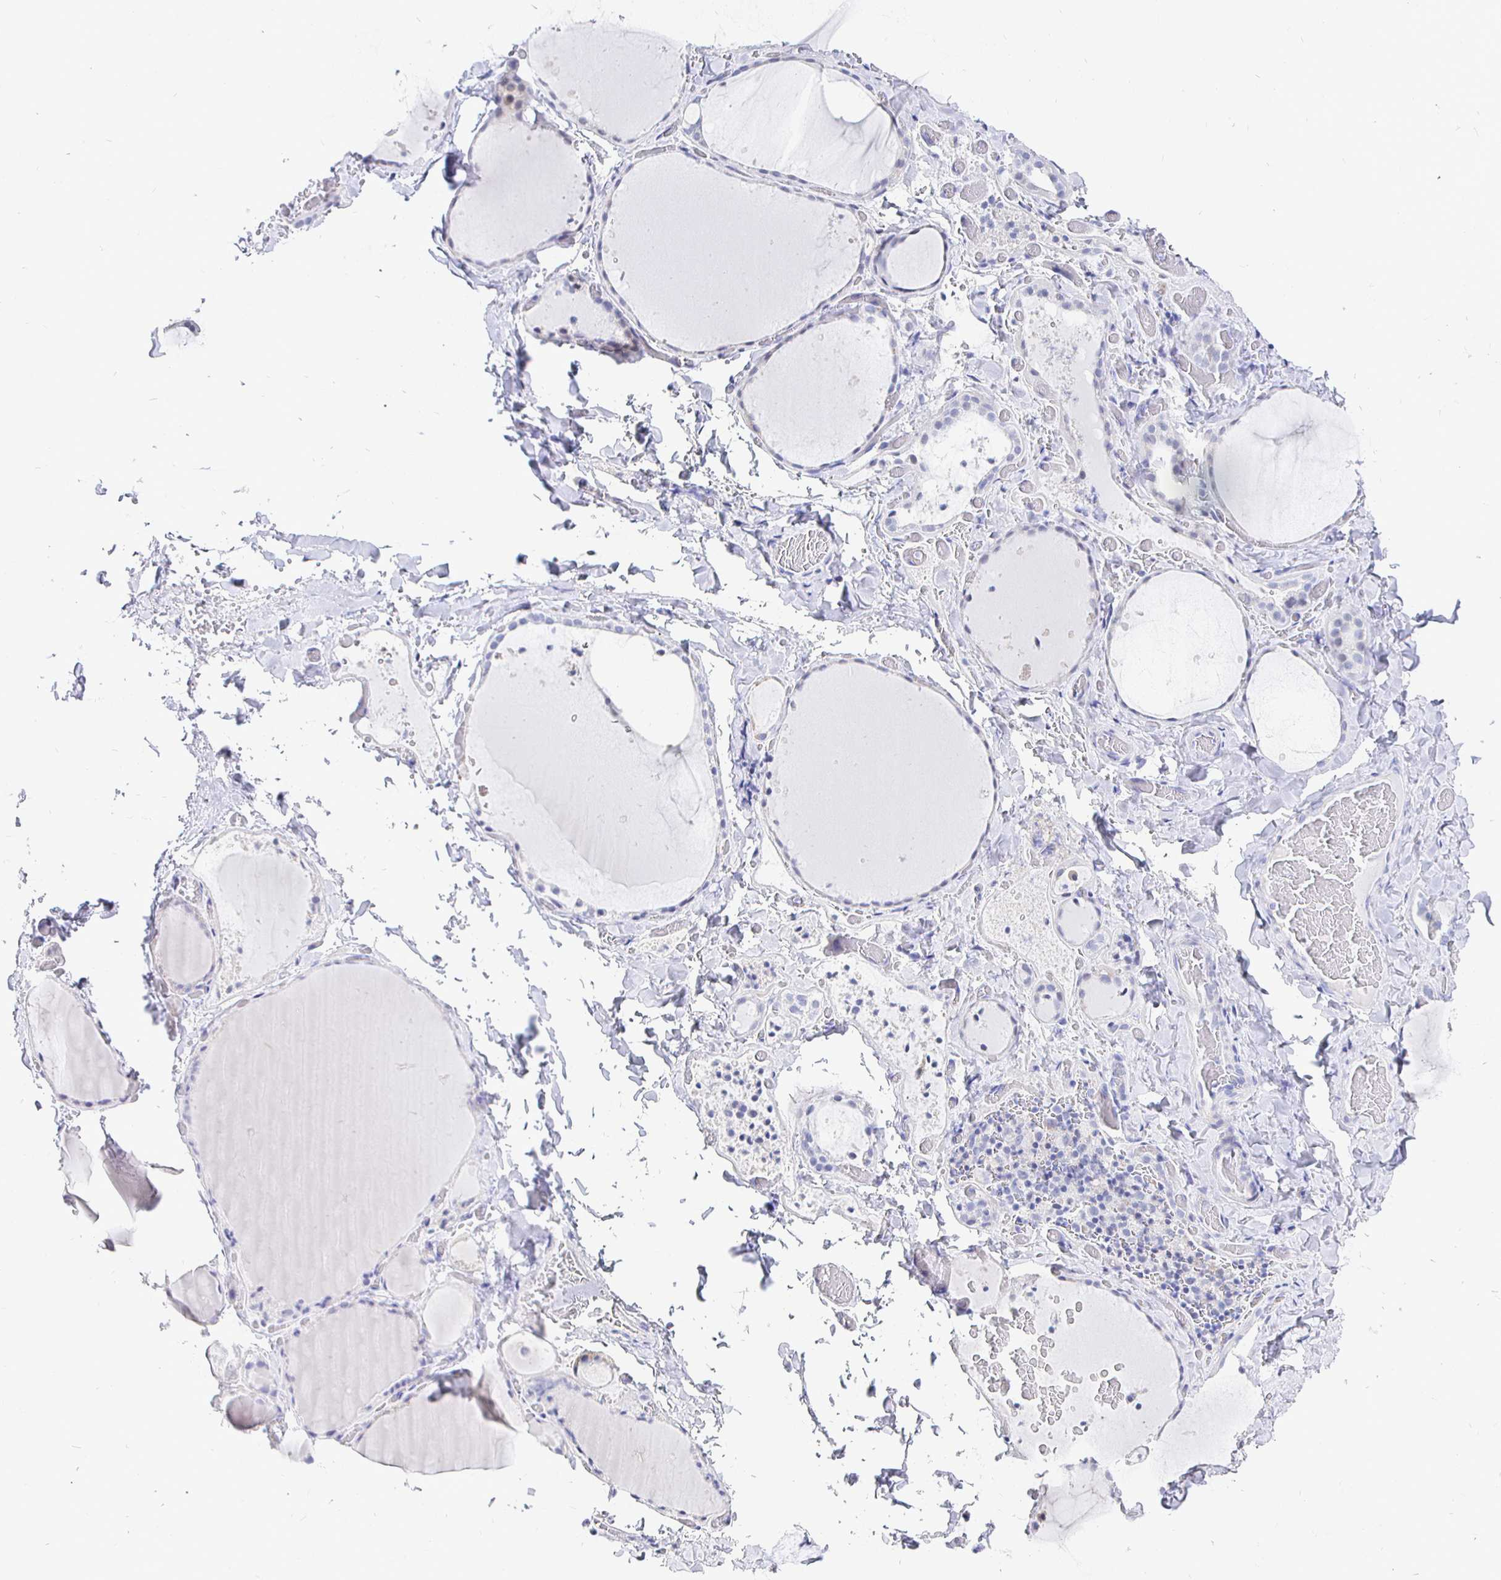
{"staining": {"intensity": "negative", "quantity": "none", "location": "none"}, "tissue": "thyroid gland", "cell_type": "Glandular cells", "image_type": "normal", "snomed": [{"axis": "morphology", "description": "Normal tissue, NOS"}, {"axis": "topography", "description": "Thyroid gland"}], "caption": "DAB (3,3'-diaminobenzidine) immunohistochemical staining of benign human thyroid gland demonstrates no significant positivity in glandular cells. The staining was performed using DAB (3,3'-diaminobenzidine) to visualize the protein expression in brown, while the nuclei were stained in blue with hematoxylin (Magnification: 20x).", "gene": "CR2", "patient": {"sex": "female", "age": 36}}